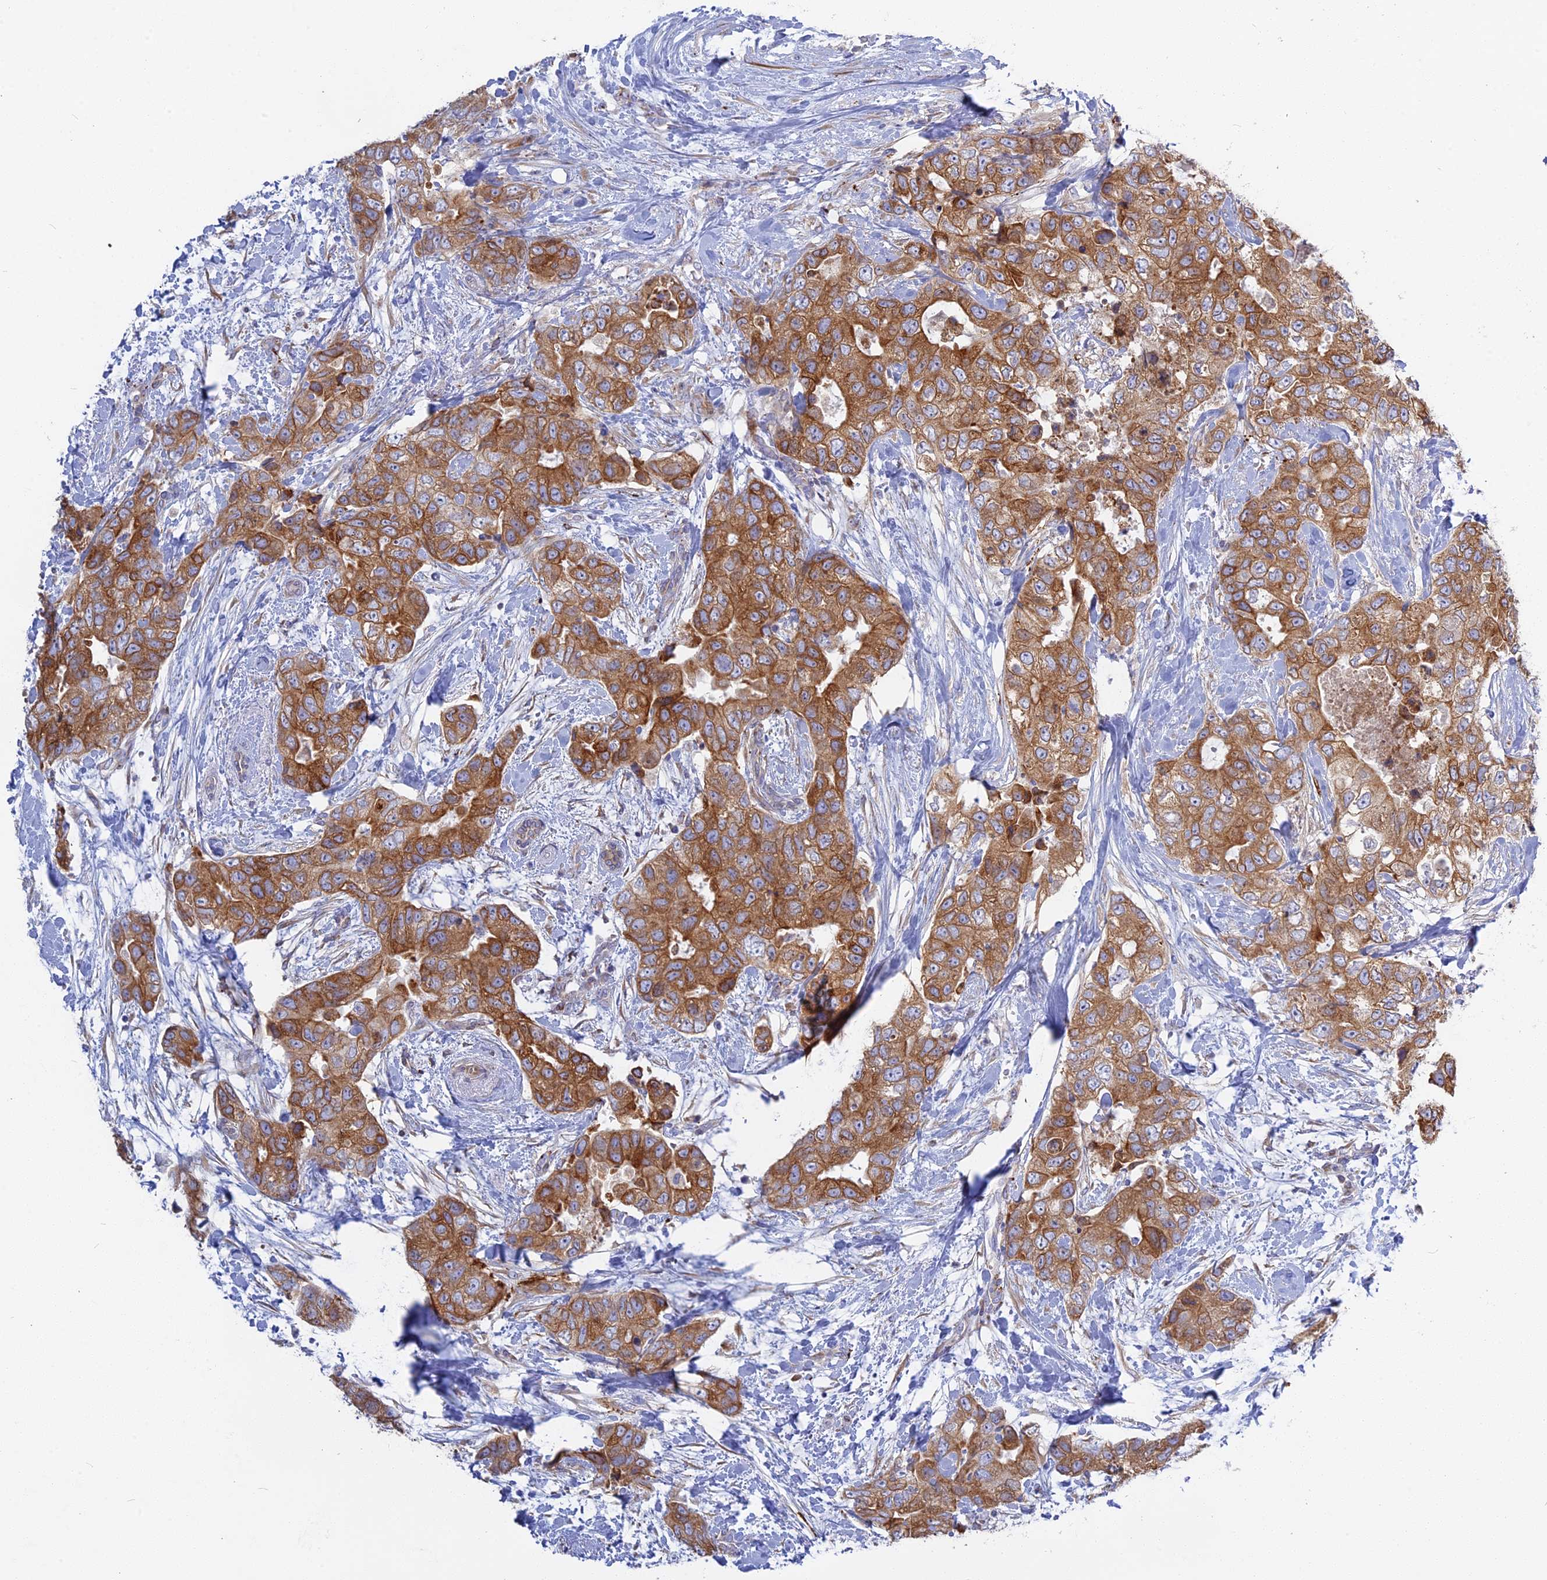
{"staining": {"intensity": "moderate", "quantity": ">75%", "location": "cytoplasmic/membranous"}, "tissue": "breast cancer", "cell_type": "Tumor cells", "image_type": "cancer", "snomed": [{"axis": "morphology", "description": "Duct carcinoma"}, {"axis": "topography", "description": "Breast"}], "caption": "This is a micrograph of immunohistochemistry staining of breast cancer (intraductal carcinoma), which shows moderate positivity in the cytoplasmic/membranous of tumor cells.", "gene": "TLCD1", "patient": {"sex": "female", "age": 62}}